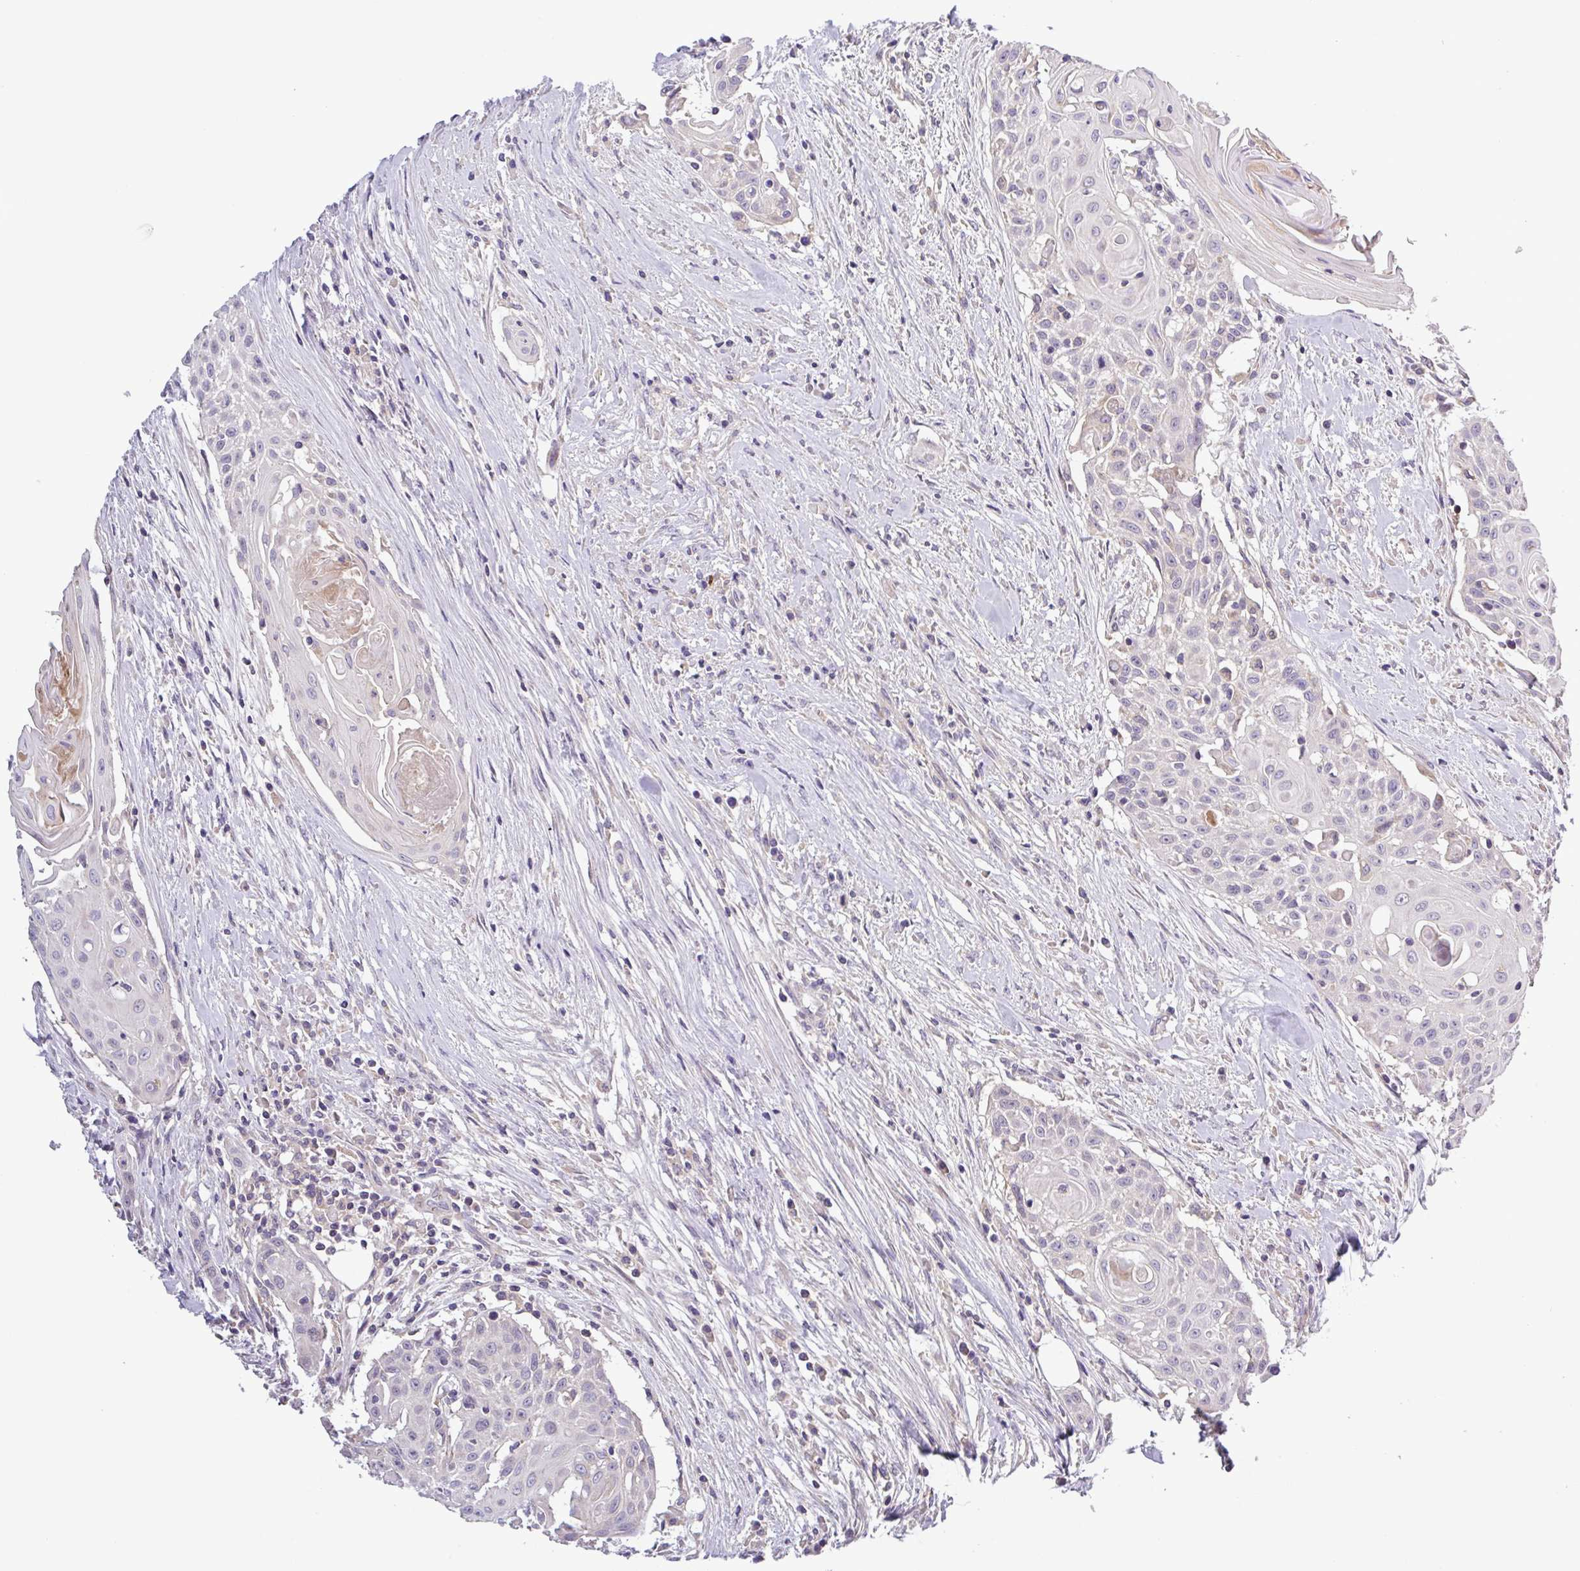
{"staining": {"intensity": "negative", "quantity": "none", "location": "none"}, "tissue": "head and neck cancer", "cell_type": "Tumor cells", "image_type": "cancer", "snomed": [{"axis": "morphology", "description": "Squamous cell carcinoma, NOS"}, {"axis": "topography", "description": "Lymph node"}, {"axis": "topography", "description": "Salivary gland"}, {"axis": "topography", "description": "Head-Neck"}], "caption": "Immunohistochemistry histopathology image of neoplastic tissue: human head and neck squamous cell carcinoma stained with DAB displays no significant protein expression in tumor cells.", "gene": "SFTPB", "patient": {"sex": "female", "age": 74}}